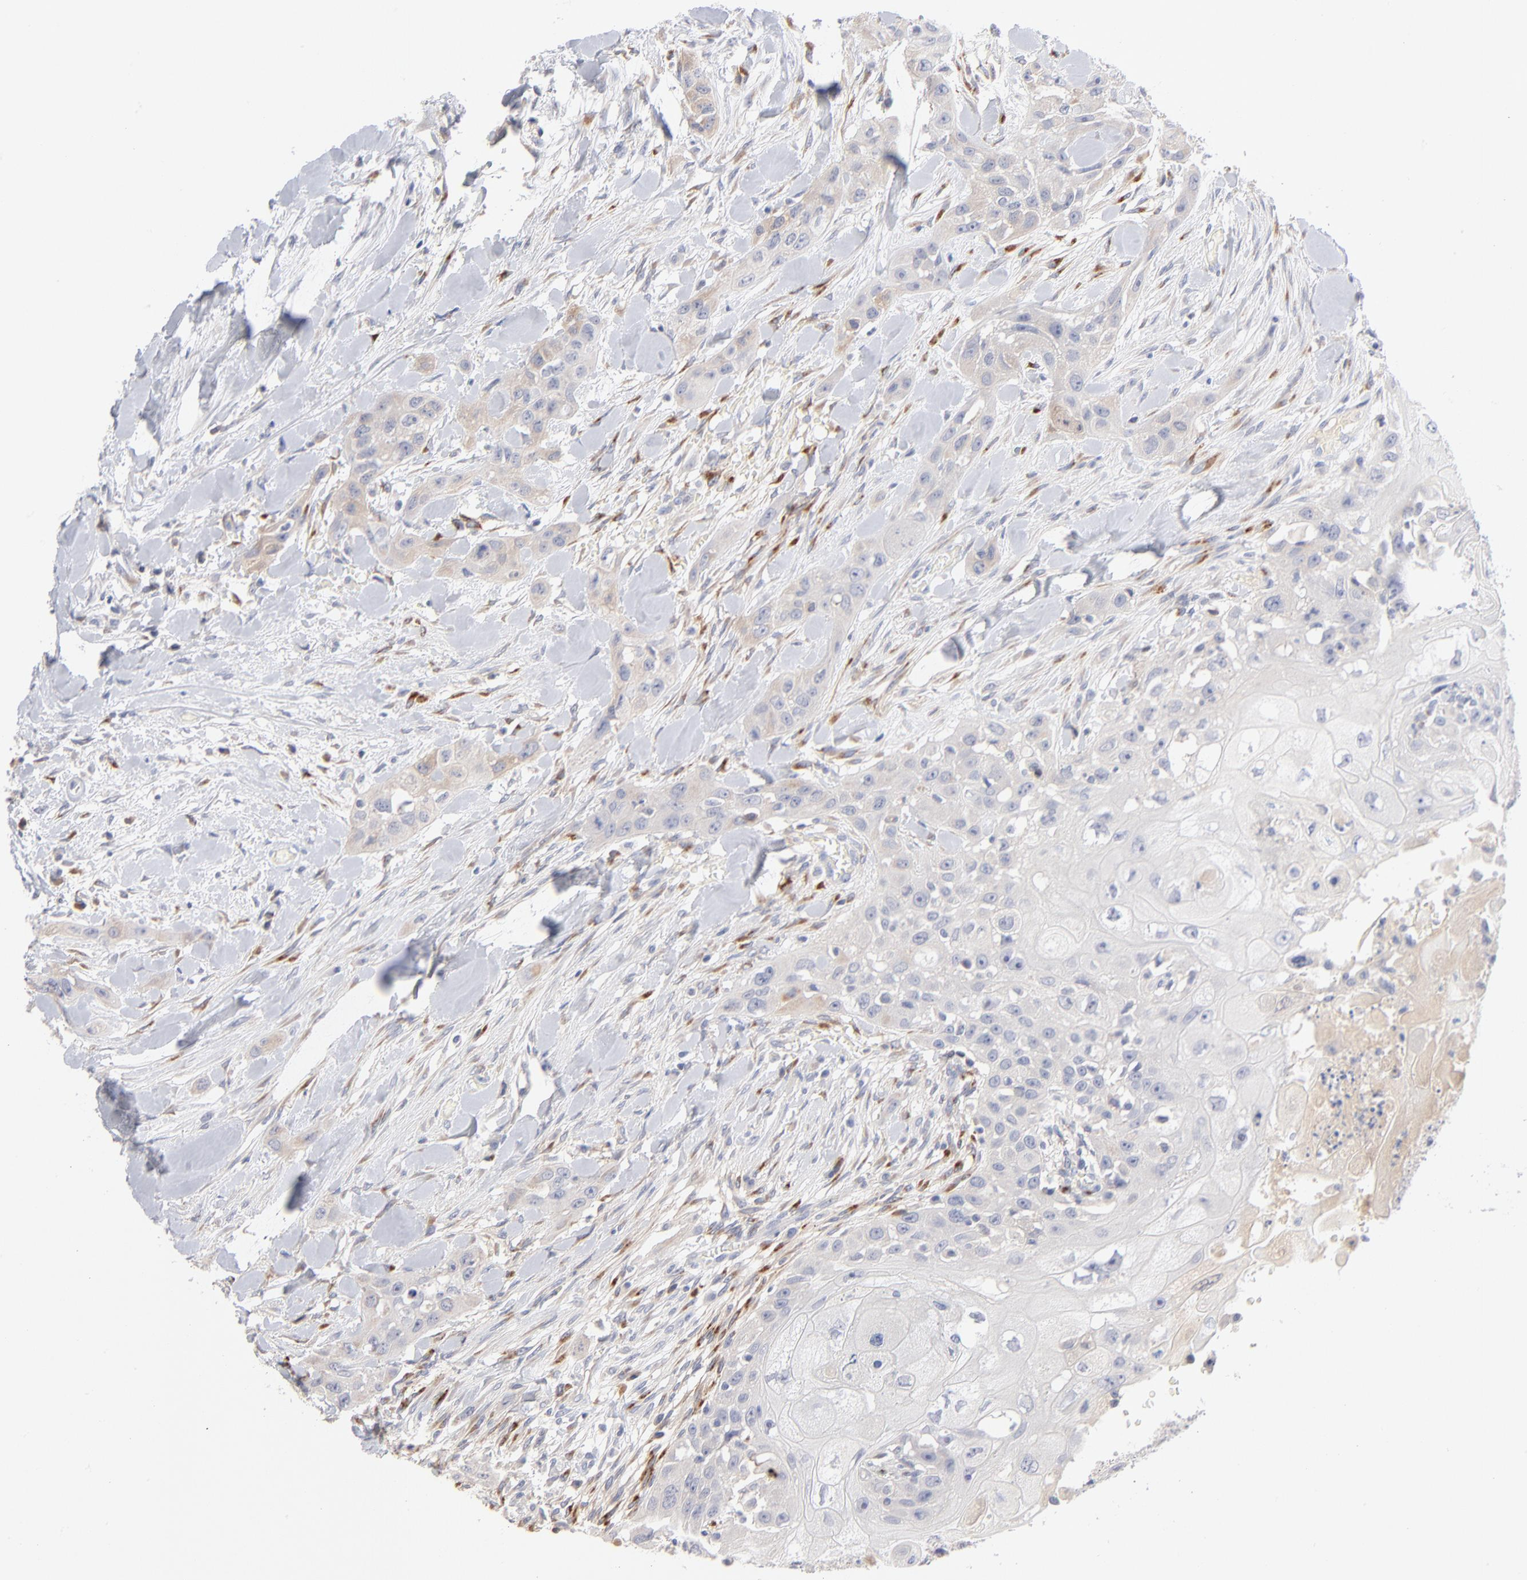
{"staining": {"intensity": "weak", "quantity": "25%-75%", "location": "cytoplasmic/membranous"}, "tissue": "head and neck cancer", "cell_type": "Tumor cells", "image_type": "cancer", "snomed": [{"axis": "morphology", "description": "Neoplasm, malignant, NOS"}, {"axis": "topography", "description": "Salivary gland"}, {"axis": "topography", "description": "Head-Neck"}], "caption": "The image exhibits immunohistochemical staining of head and neck cancer. There is weak cytoplasmic/membranous positivity is identified in about 25%-75% of tumor cells.", "gene": "F12", "patient": {"sex": "male", "age": 43}}